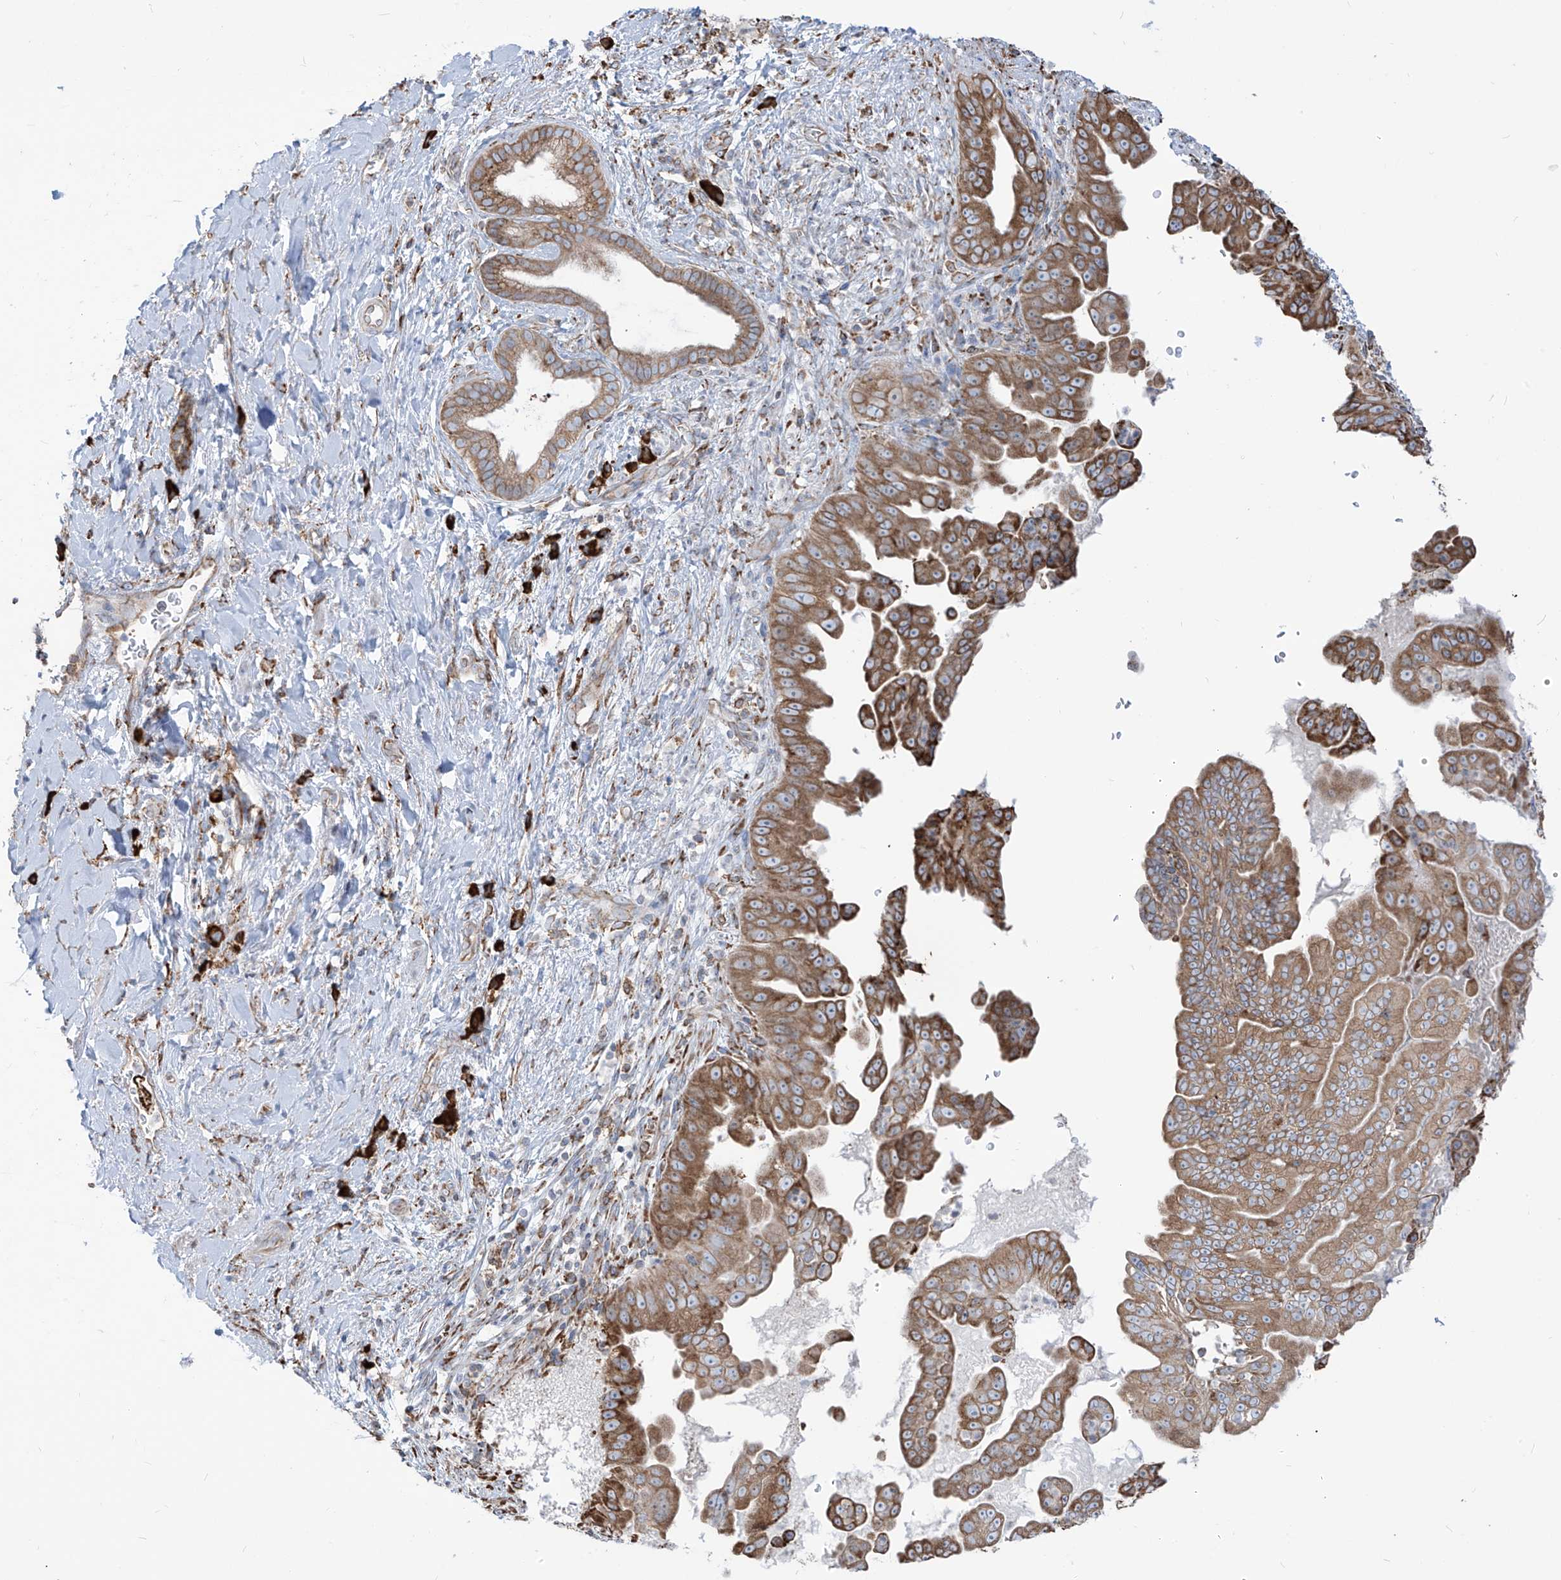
{"staining": {"intensity": "moderate", "quantity": ">75%", "location": "cytoplasmic/membranous"}, "tissue": "pancreatic cancer", "cell_type": "Tumor cells", "image_type": "cancer", "snomed": [{"axis": "morphology", "description": "Adenocarcinoma, NOS"}, {"axis": "topography", "description": "Pancreas"}], "caption": "Adenocarcinoma (pancreatic) stained for a protein demonstrates moderate cytoplasmic/membranous positivity in tumor cells. (DAB IHC with brightfield microscopy, high magnification).", "gene": "PDIA6", "patient": {"sex": "female", "age": 78}}